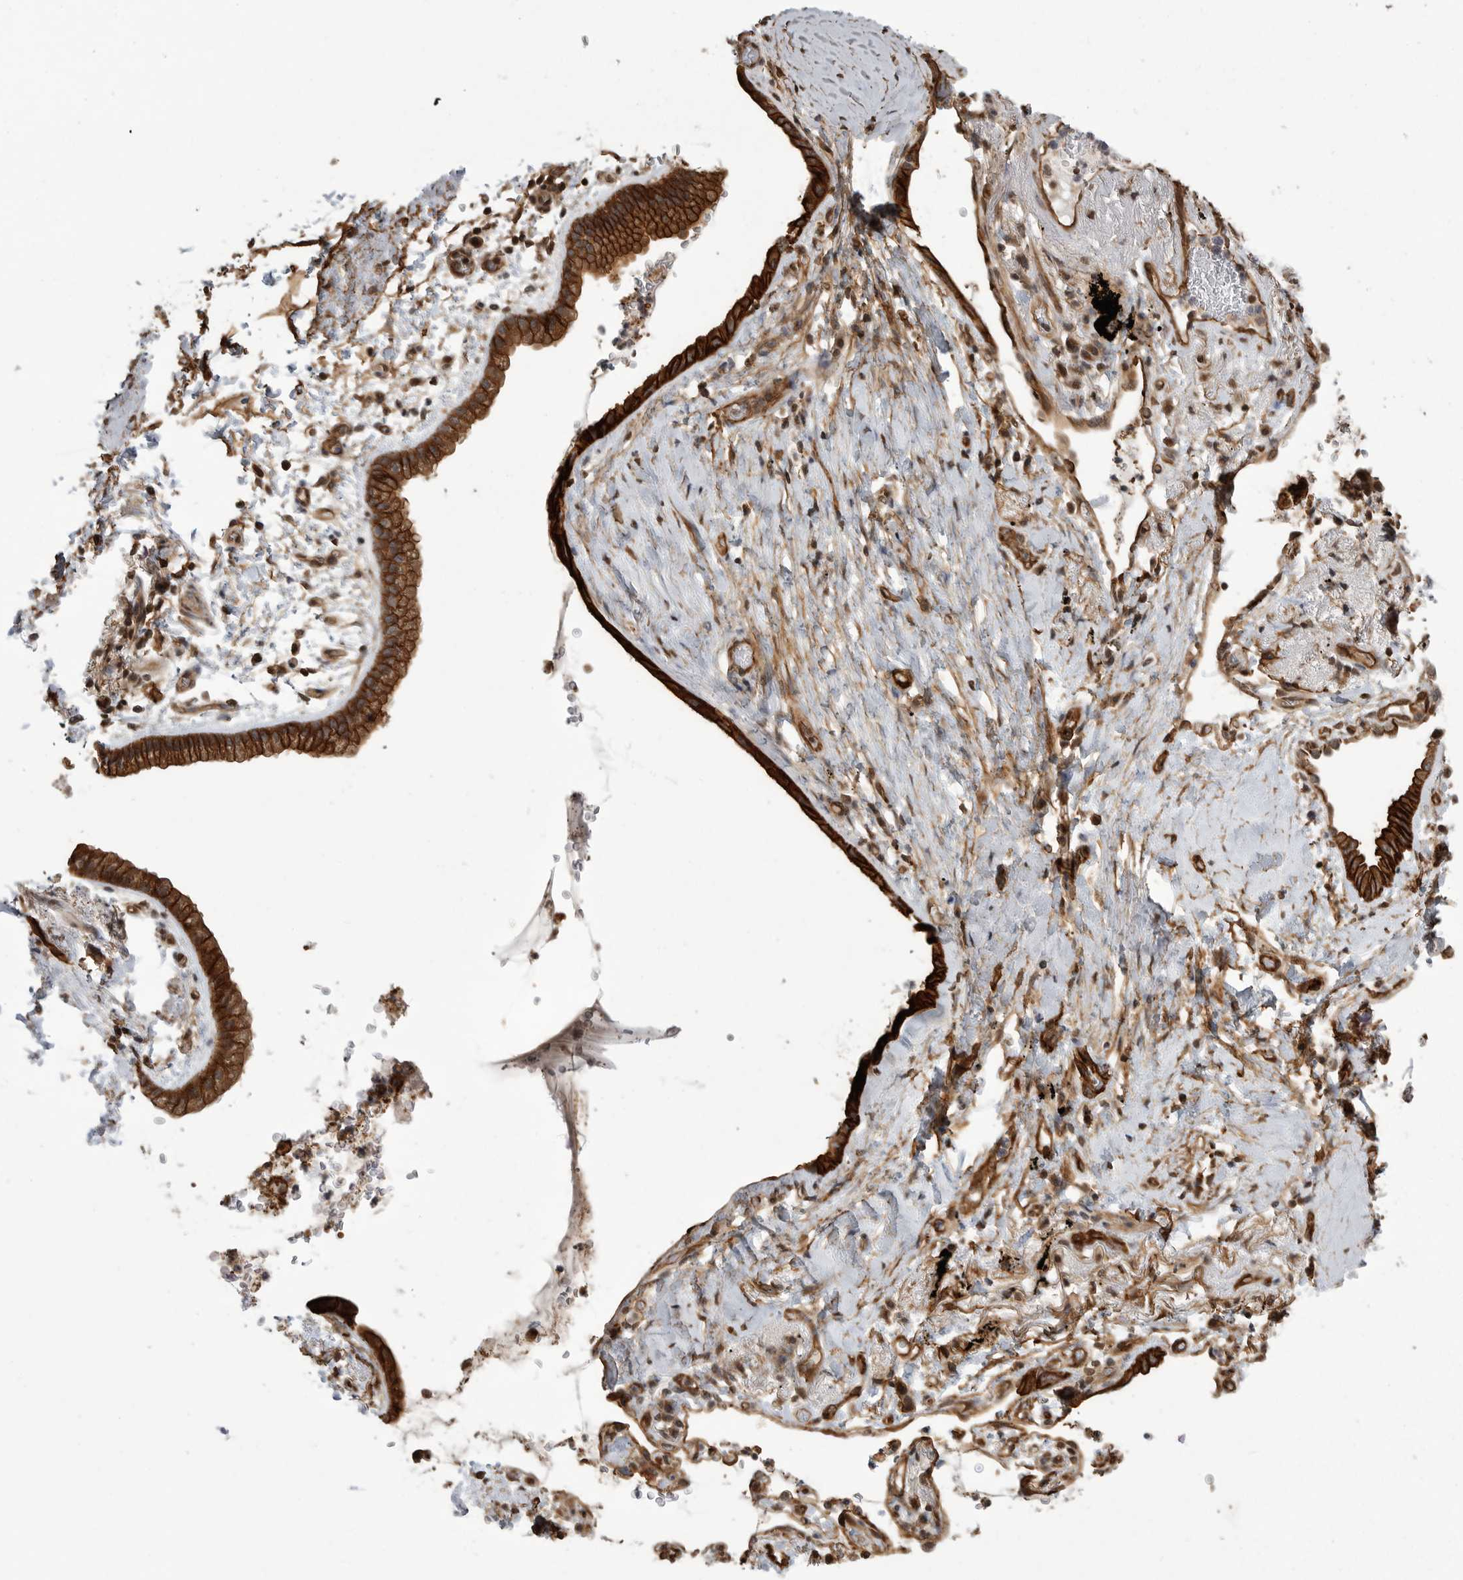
{"staining": {"intensity": "strong", "quantity": ">75%", "location": "cytoplasmic/membranous"}, "tissue": "lung cancer", "cell_type": "Tumor cells", "image_type": "cancer", "snomed": [{"axis": "morphology", "description": "Adenocarcinoma, NOS"}, {"axis": "topography", "description": "Lung"}], "caption": "Human lung cancer (adenocarcinoma) stained with a brown dye exhibits strong cytoplasmic/membranous positive expression in approximately >75% of tumor cells.", "gene": "NECTIN1", "patient": {"sex": "female", "age": 70}}